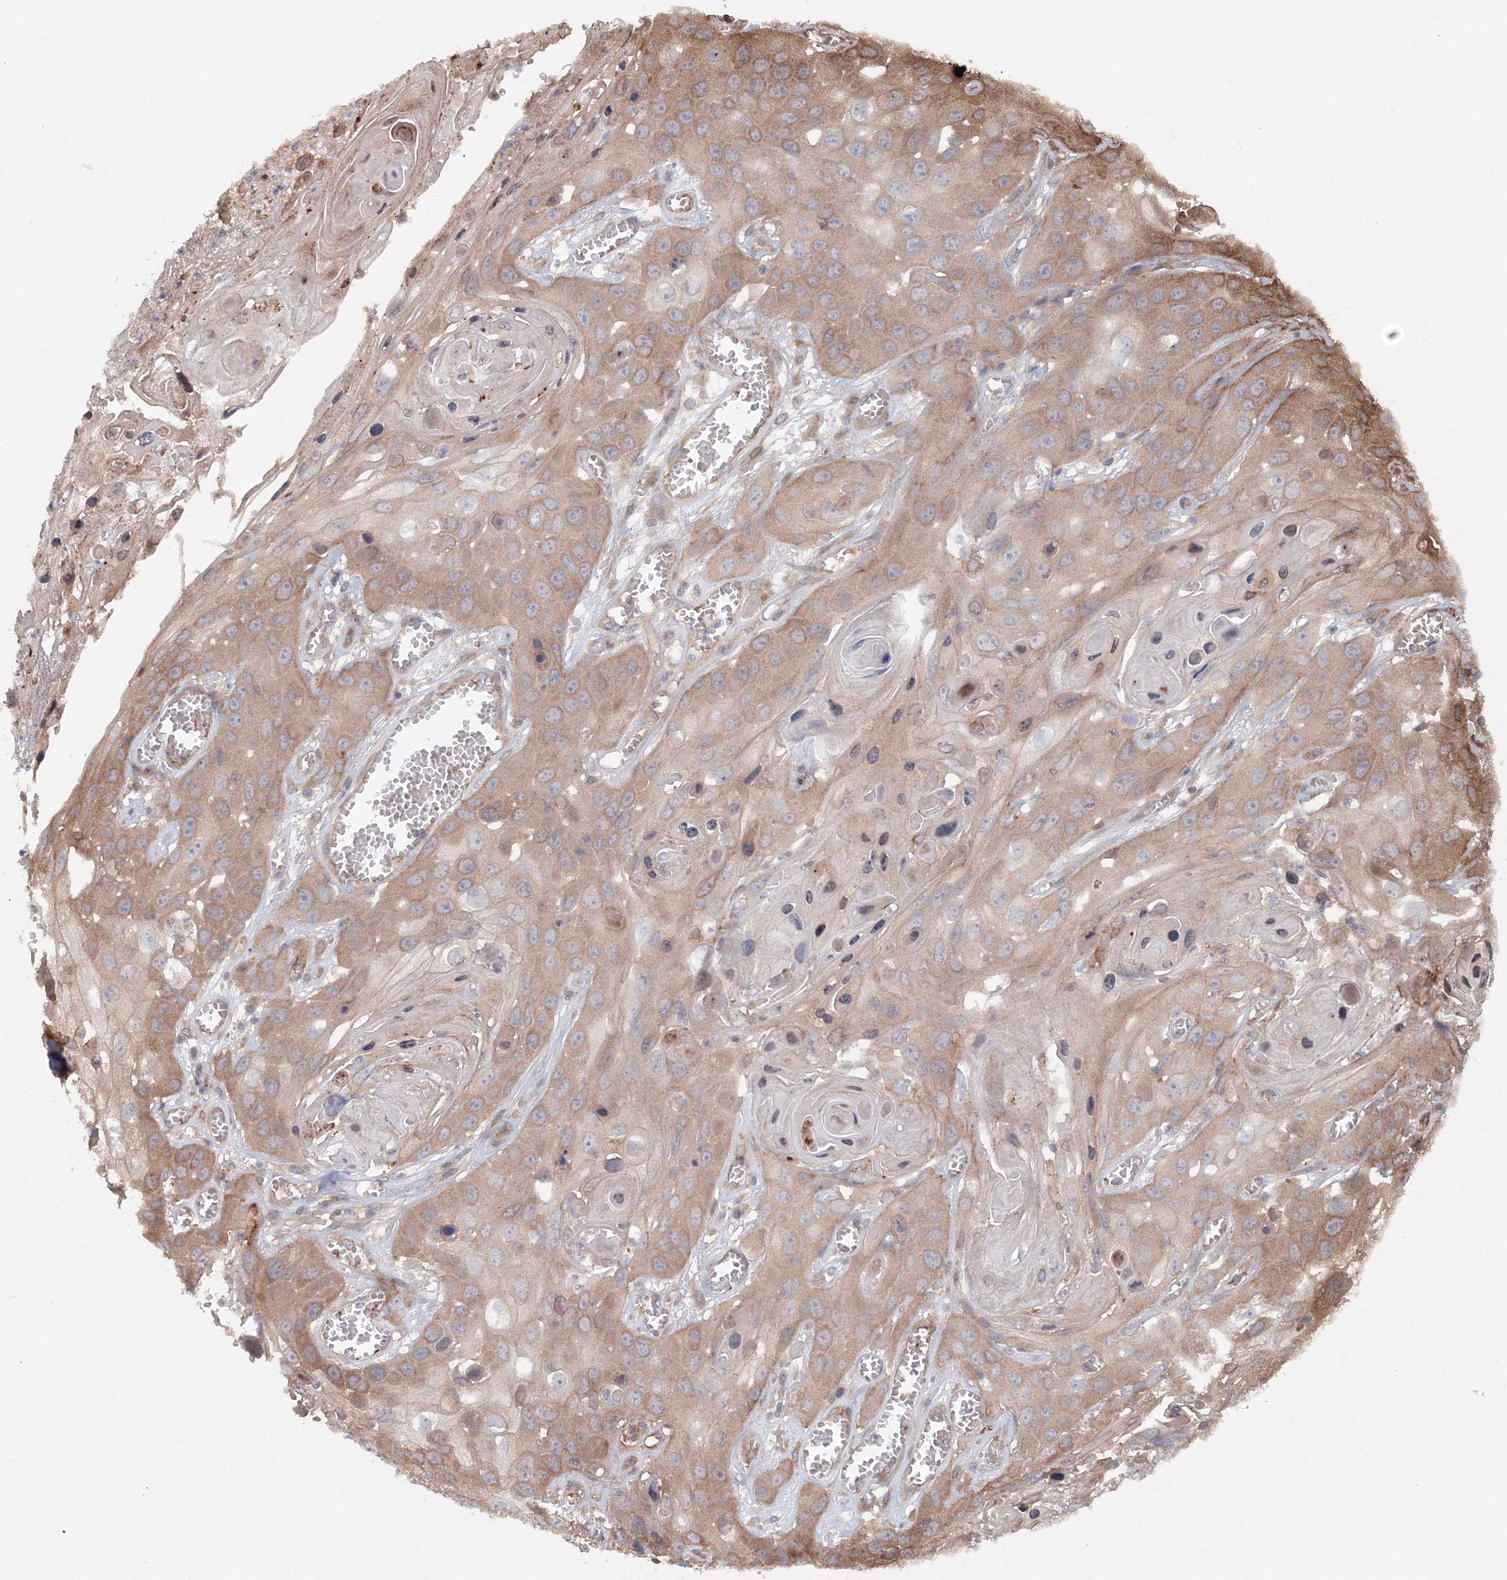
{"staining": {"intensity": "weak", "quantity": ">75%", "location": "cytoplasmic/membranous"}, "tissue": "skin cancer", "cell_type": "Tumor cells", "image_type": "cancer", "snomed": [{"axis": "morphology", "description": "Squamous cell carcinoma, NOS"}, {"axis": "topography", "description": "Skin"}], "caption": "About >75% of tumor cells in skin cancer show weak cytoplasmic/membranous protein expression as visualized by brown immunohistochemical staining.", "gene": "EXOC1", "patient": {"sex": "male", "age": 55}}